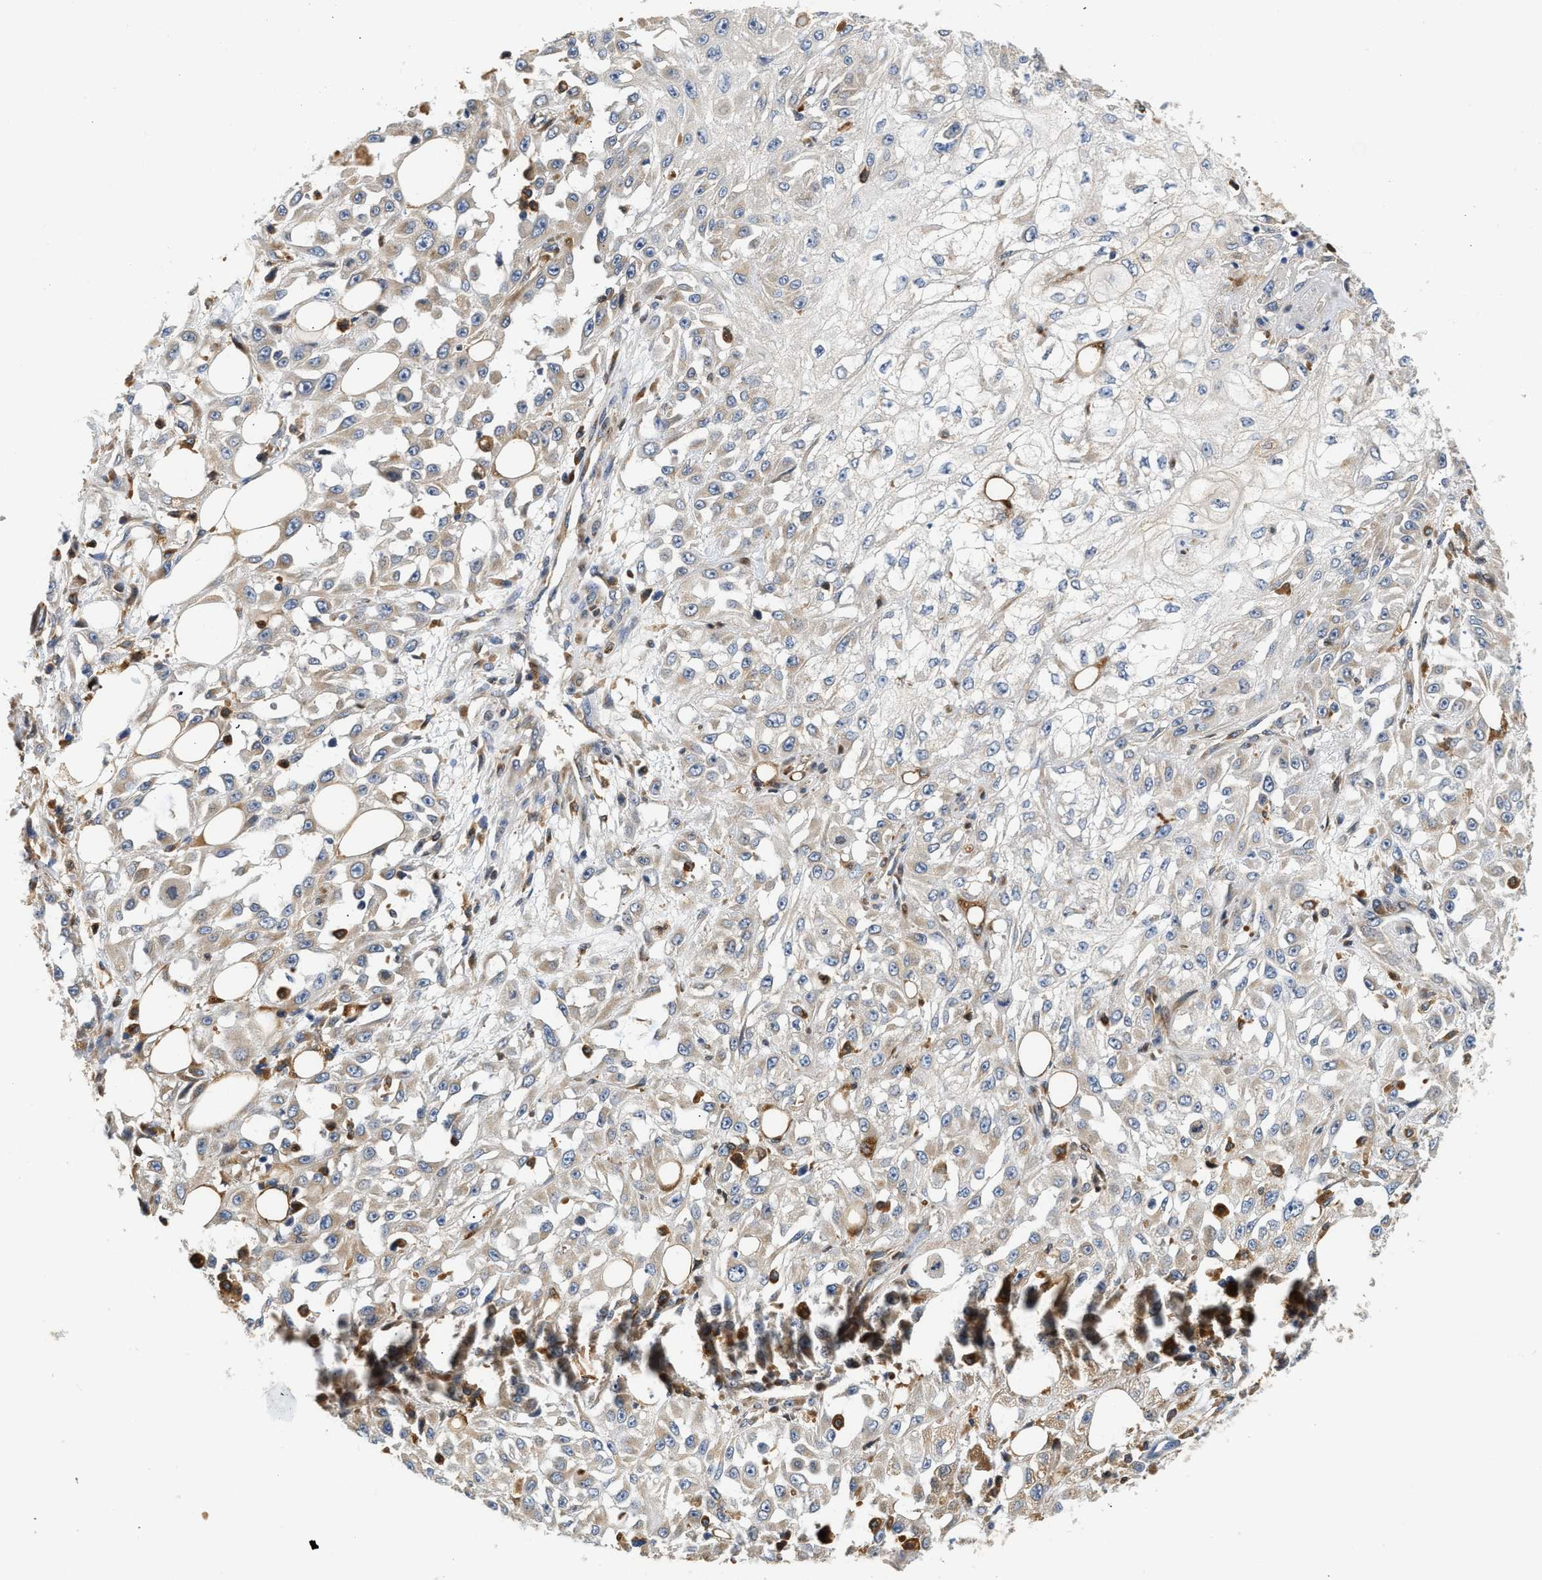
{"staining": {"intensity": "weak", "quantity": "<25%", "location": "cytoplasmic/membranous"}, "tissue": "skin cancer", "cell_type": "Tumor cells", "image_type": "cancer", "snomed": [{"axis": "morphology", "description": "Squamous cell carcinoma, NOS"}, {"axis": "morphology", "description": "Squamous cell carcinoma, metastatic, NOS"}, {"axis": "topography", "description": "Skin"}, {"axis": "topography", "description": "Lymph node"}], "caption": "The photomicrograph demonstrates no significant positivity in tumor cells of skin cancer.", "gene": "RAB31", "patient": {"sex": "male", "age": 75}}